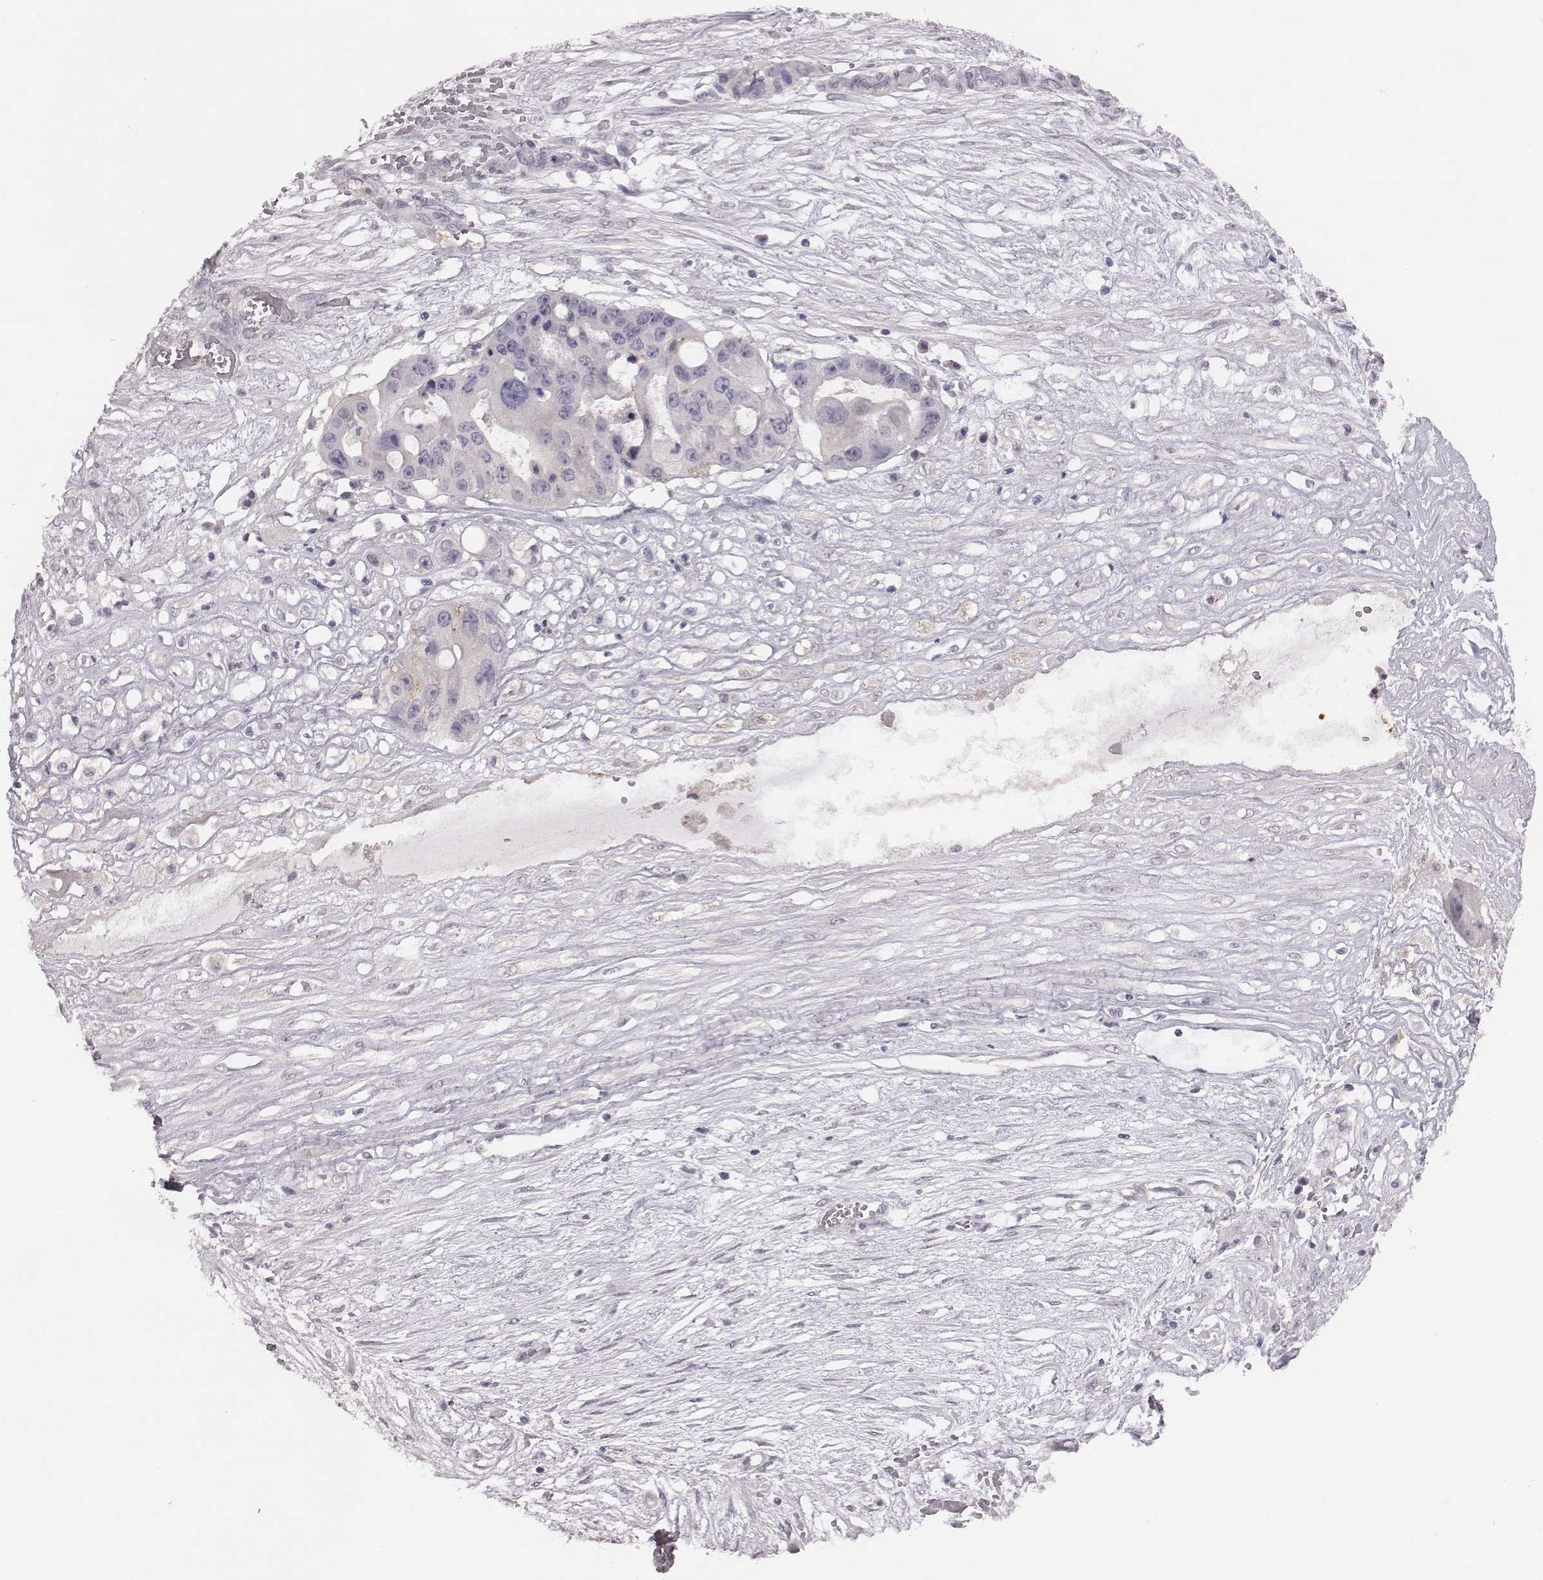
{"staining": {"intensity": "negative", "quantity": "none", "location": "none"}, "tissue": "ovarian cancer", "cell_type": "Tumor cells", "image_type": "cancer", "snomed": [{"axis": "morphology", "description": "Cystadenocarcinoma, serous, NOS"}, {"axis": "topography", "description": "Ovary"}], "caption": "Immunohistochemistry photomicrograph of neoplastic tissue: human ovarian cancer (serous cystadenocarcinoma) stained with DAB reveals no significant protein expression in tumor cells.", "gene": "SLC22A6", "patient": {"sex": "female", "age": 56}}